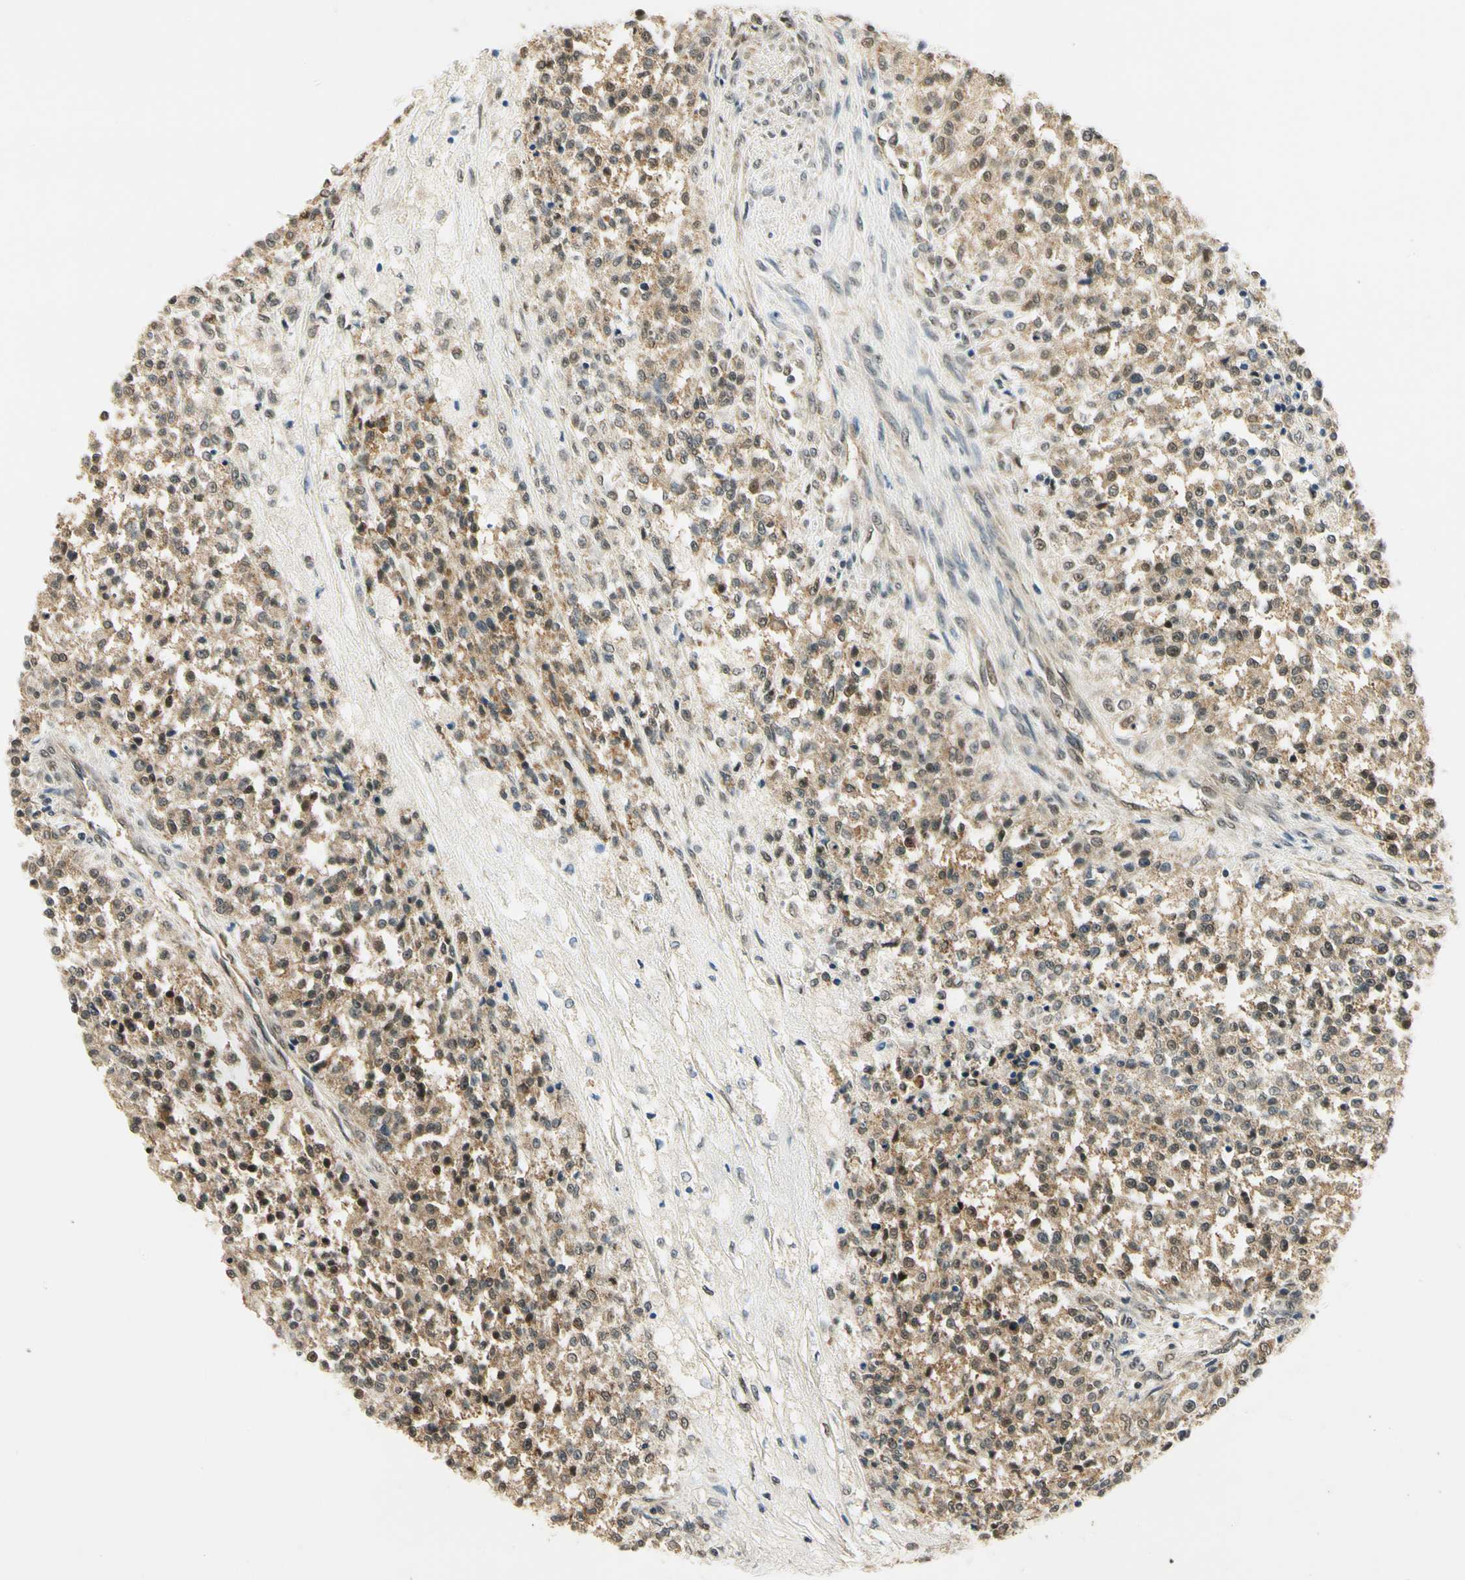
{"staining": {"intensity": "moderate", "quantity": ">75%", "location": "cytoplasmic/membranous"}, "tissue": "testis cancer", "cell_type": "Tumor cells", "image_type": "cancer", "snomed": [{"axis": "morphology", "description": "Seminoma, NOS"}, {"axis": "topography", "description": "Testis"}], "caption": "IHC (DAB (3,3'-diaminobenzidine)) staining of human seminoma (testis) reveals moderate cytoplasmic/membranous protein staining in about >75% of tumor cells. The staining was performed using DAB (3,3'-diaminobenzidine) to visualize the protein expression in brown, while the nuclei were stained in blue with hematoxylin (Magnification: 20x).", "gene": "PDK2", "patient": {"sex": "male", "age": 59}}